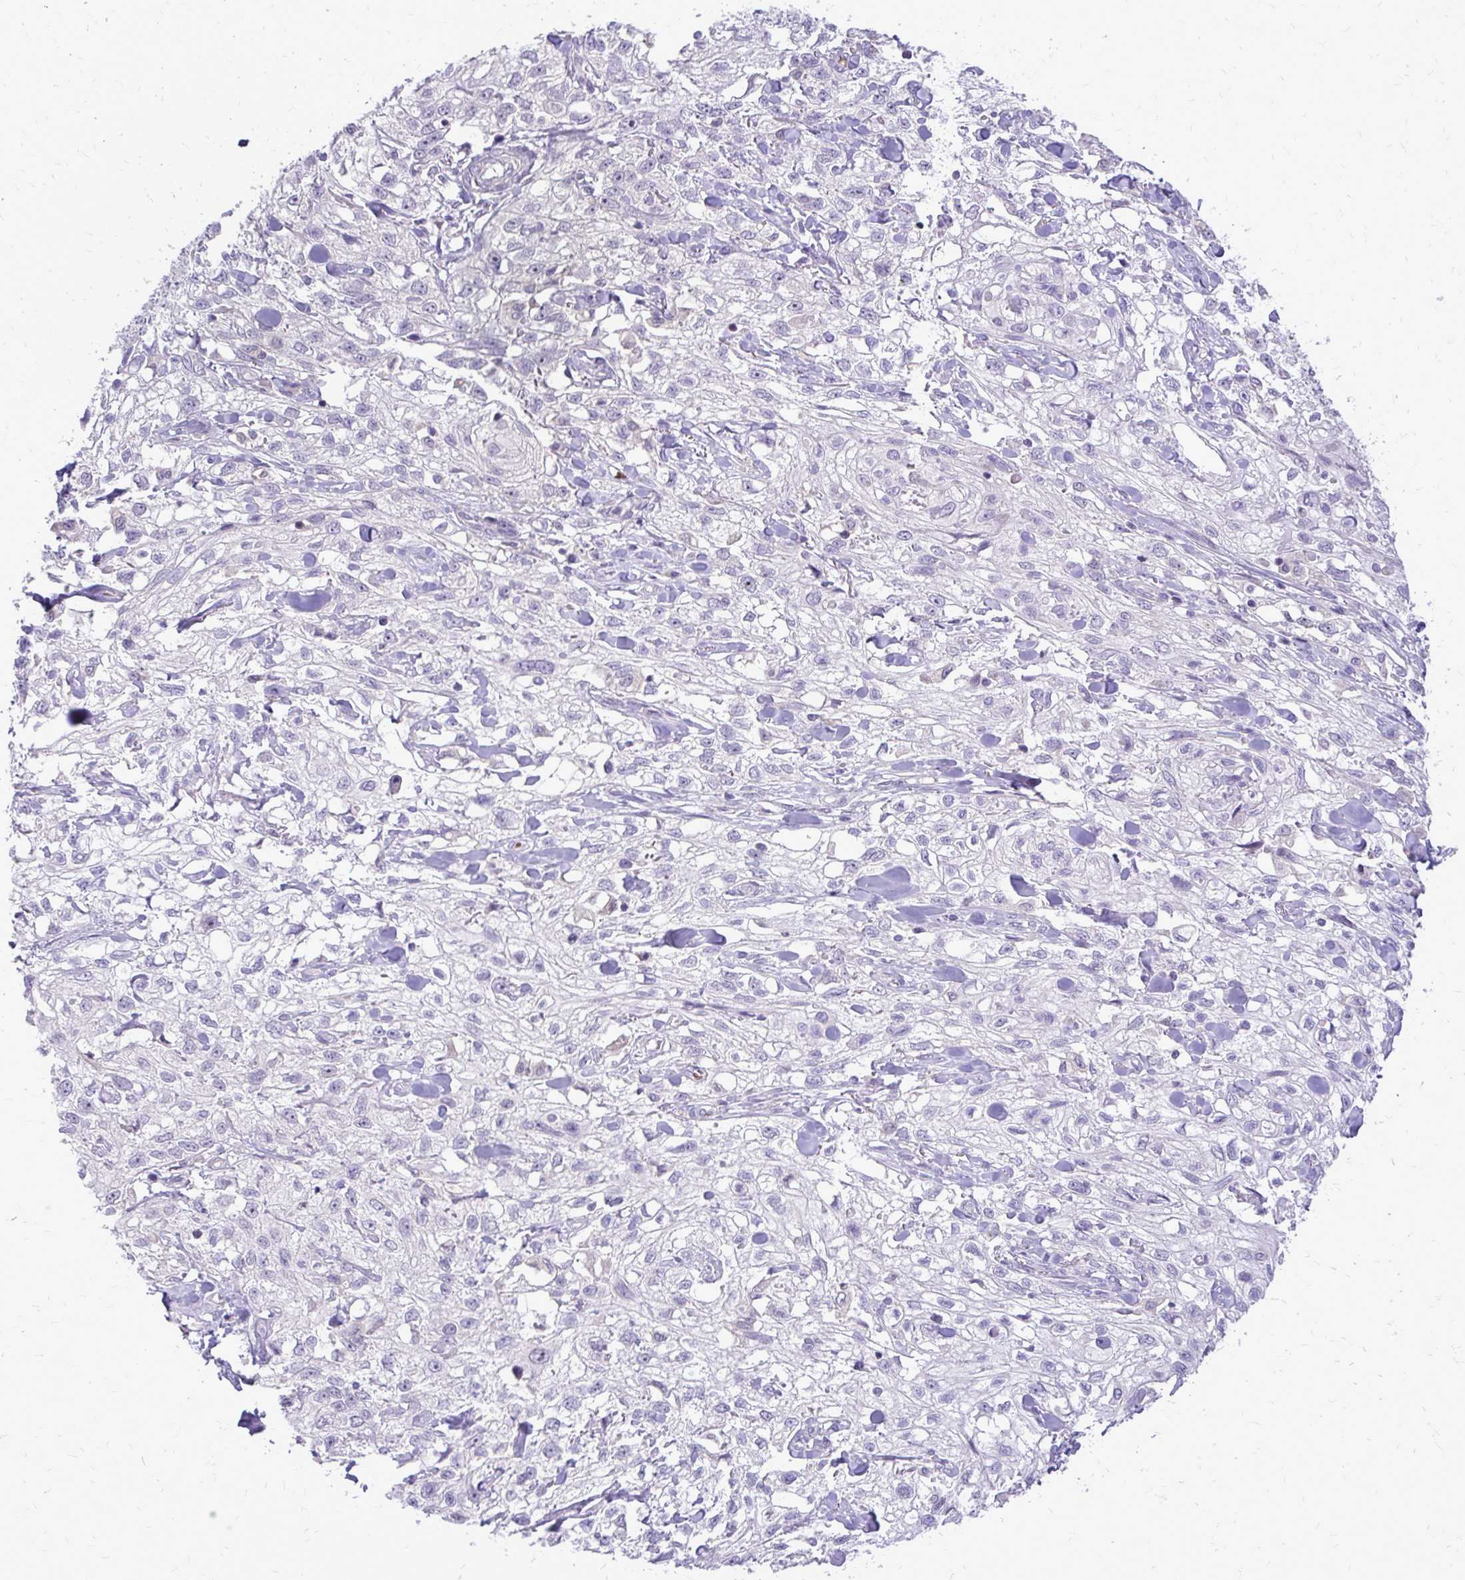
{"staining": {"intensity": "negative", "quantity": "none", "location": "none"}, "tissue": "skin cancer", "cell_type": "Tumor cells", "image_type": "cancer", "snomed": [{"axis": "morphology", "description": "Squamous cell carcinoma, NOS"}, {"axis": "topography", "description": "Skin"}, {"axis": "topography", "description": "Vulva"}], "caption": "Photomicrograph shows no protein expression in tumor cells of skin cancer tissue.", "gene": "DPY19L1", "patient": {"sex": "female", "age": 86}}